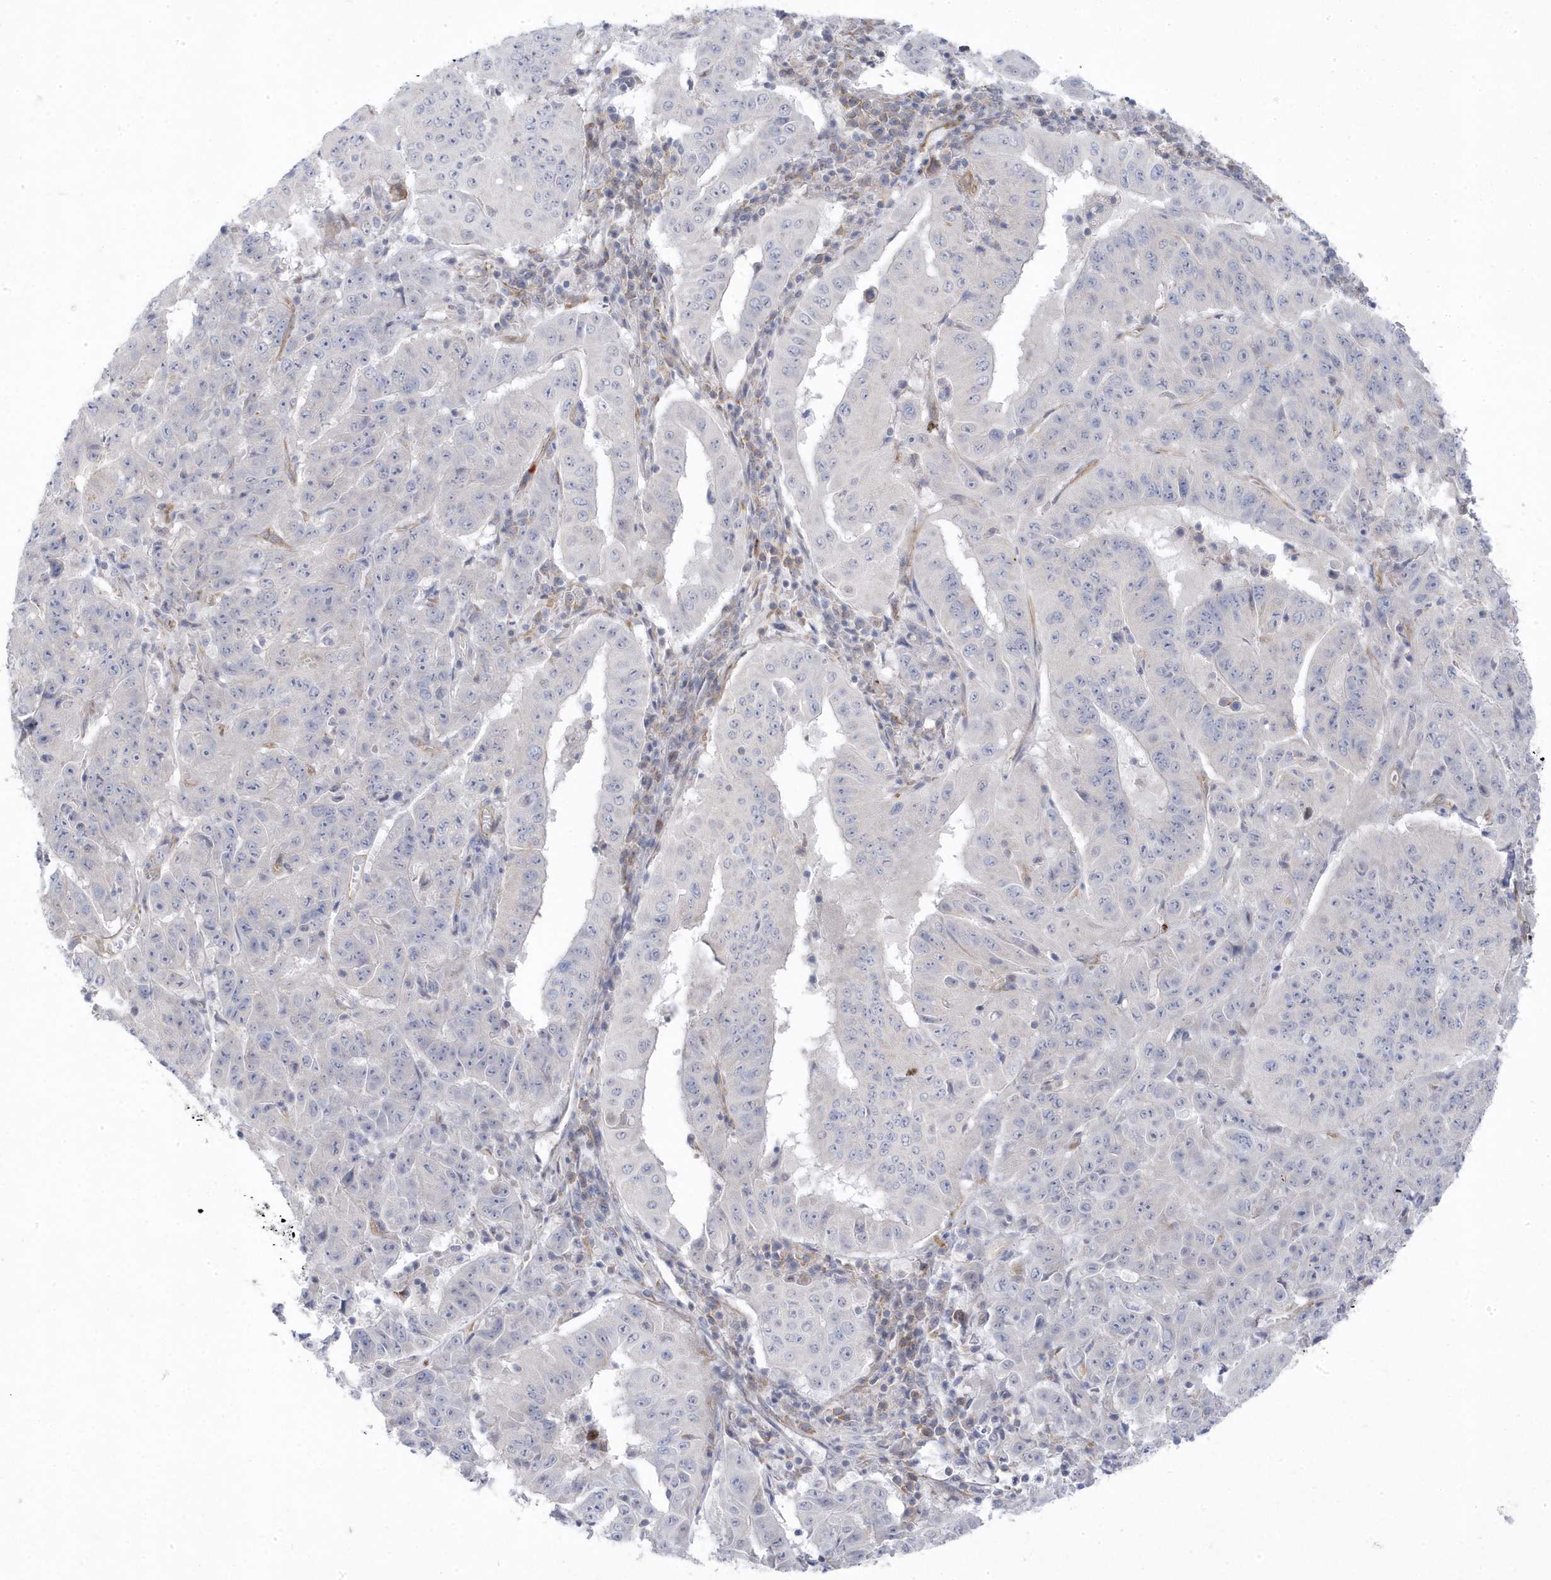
{"staining": {"intensity": "negative", "quantity": "none", "location": "none"}, "tissue": "pancreatic cancer", "cell_type": "Tumor cells", "image_type": "cancer", "snomed": [{"axis": "morphology", "description": "Adenocarcinoma, NOS"}, {"axis": "topography", "description": "Pancreas"}], "caption": "DAB (3,3'-diaminobenzidine) immunohistochemical staining of pancreatic cancer (adenocarcinoma) displays no significant expression in tumor cells.", "gene": "ANAPC1", "patient": {"sex": "male", "age": 63}}